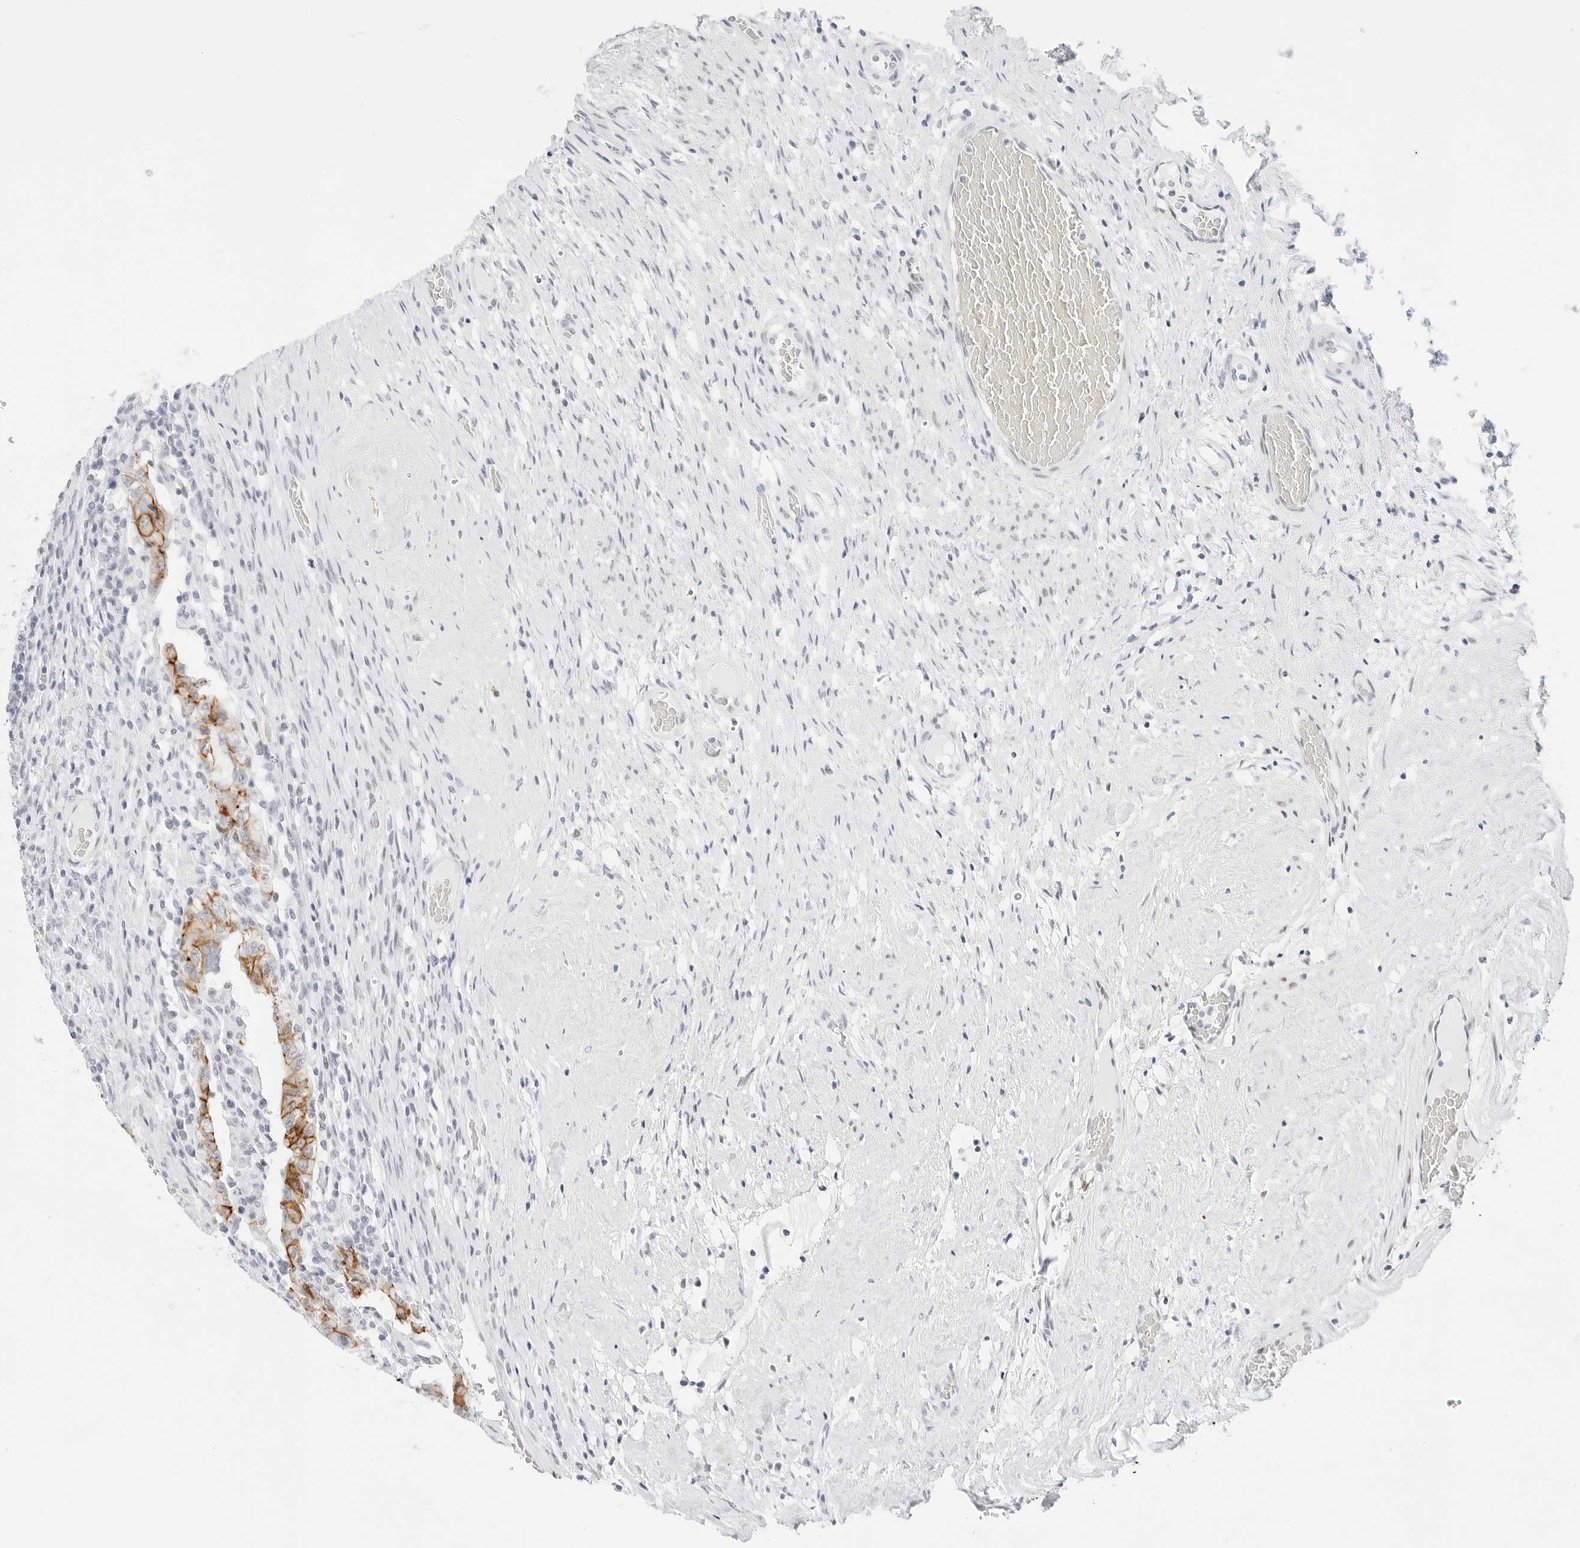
{"staining": {"intensity": "moderate", "quantity": "25%-75%", "location": "cytoplasmic/membranous"}, "tissue": "testis cancer", "cell_type": "Tumor cells", "image_type": "cancer", "snomed": [{"axis": "morphology", "description": "Carcinoma, Embryonal, NOS"}, {"axis": "topography", "description": "Testis"}], "caption": "An image of human embryonal carcinoma (testis) stained for a protein displays moderate cytoplasmic/membranous brown staining in tumor cells.", "gene": "CDH1", "patient": {"sex": "male", "age": 26}}